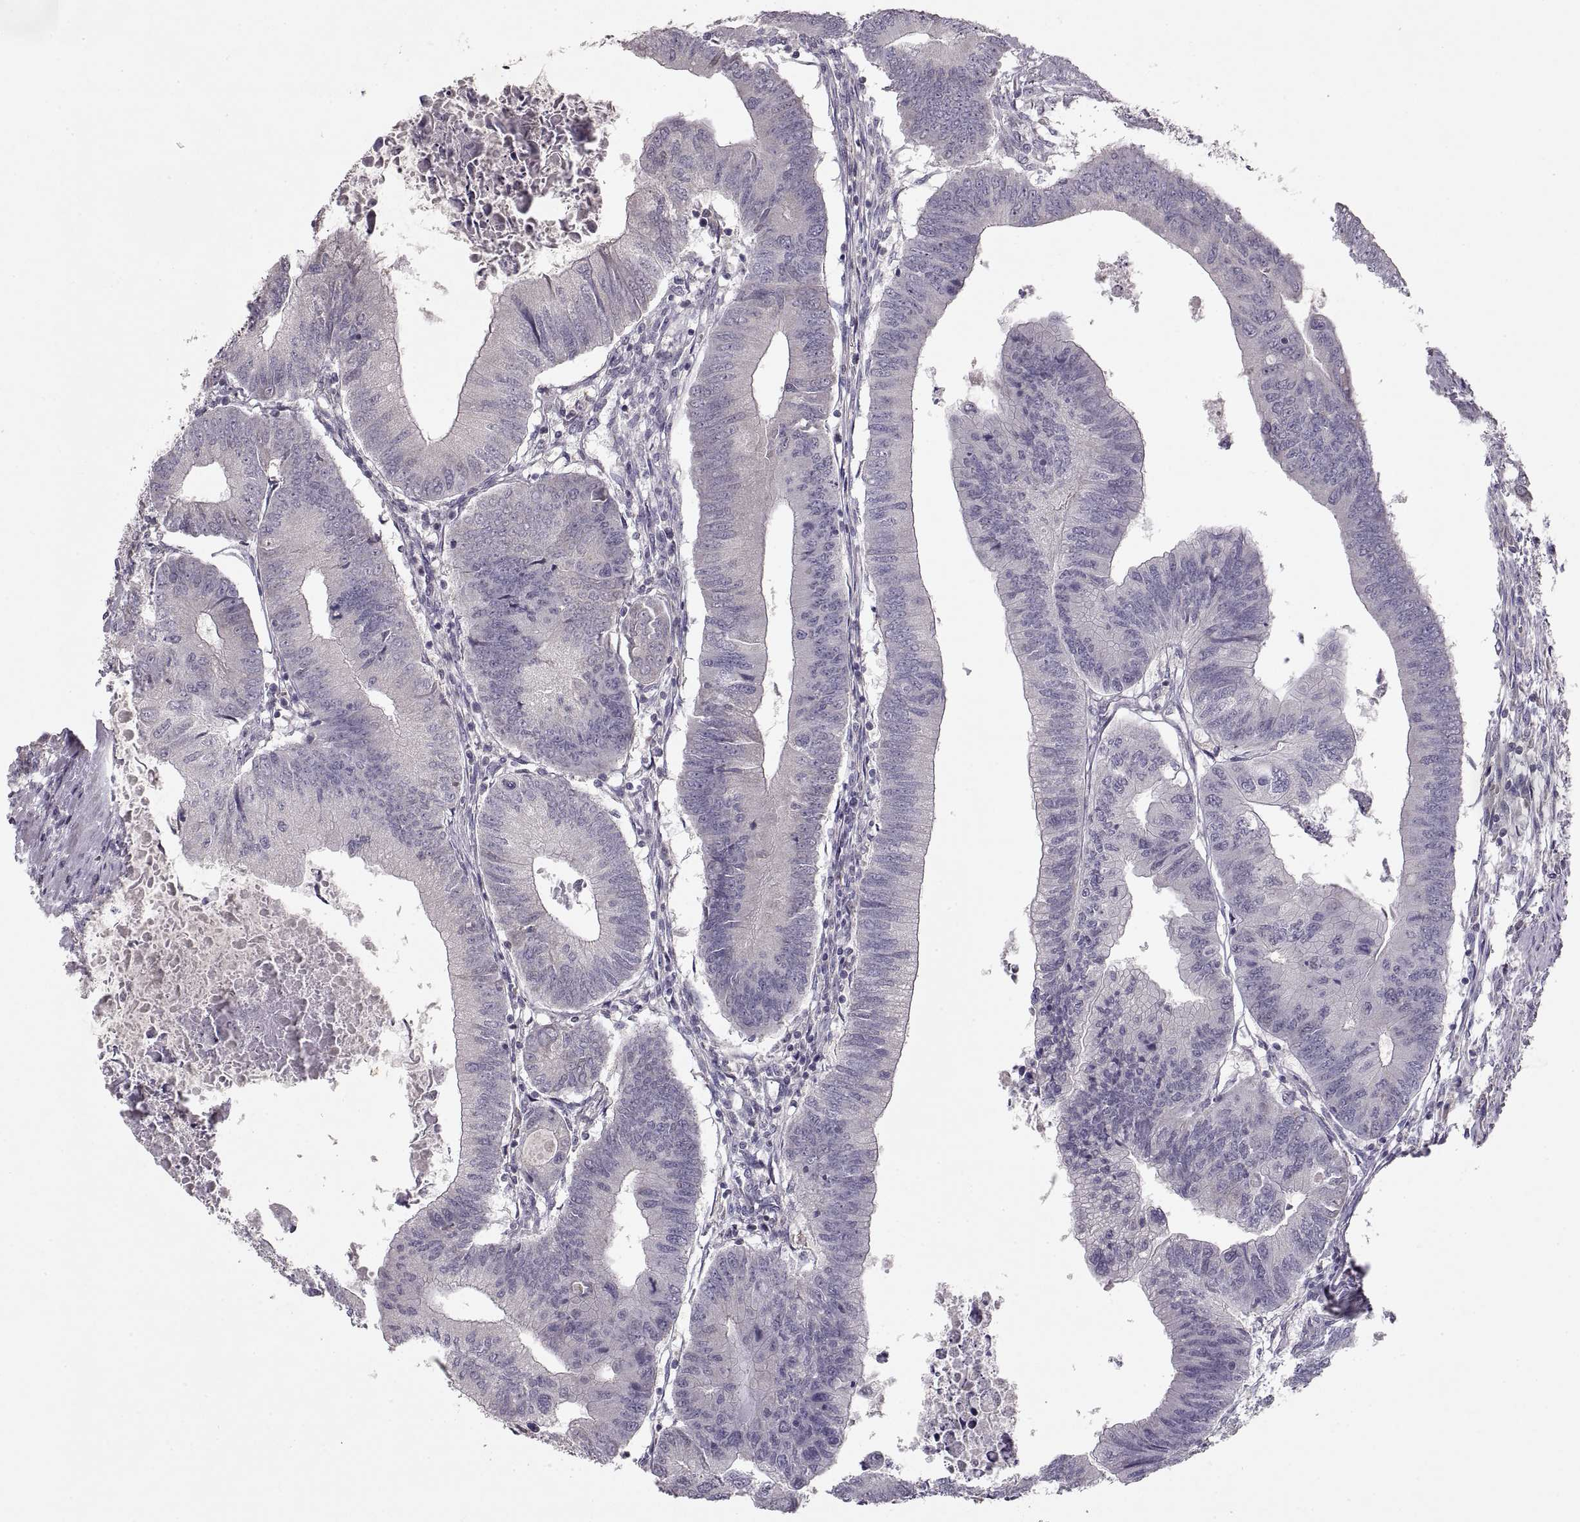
{"staining": {"intensity": "negative", "quantity": "none", "location": "none"}, "tissue": "colorectal cancer", "cell_type": "Tumor cells", "image_type": "cancer", "snomed": [{"axis": "morphology", "description": "Adenocarcinoma, NOS"}, {"axis": "topography", "description": "Colon"}], "caption": "Colorectal adenocarcinoma was stained to show a protein in brown. There is no significant staining in tumor cells. Brightfield microscopy of immunohistochemistry stained with DAB (brown) and hematoxylin (blue), captured at high magnification.", "gene": "ADAM11", "patient": {"sex": "male", "age": 53}}